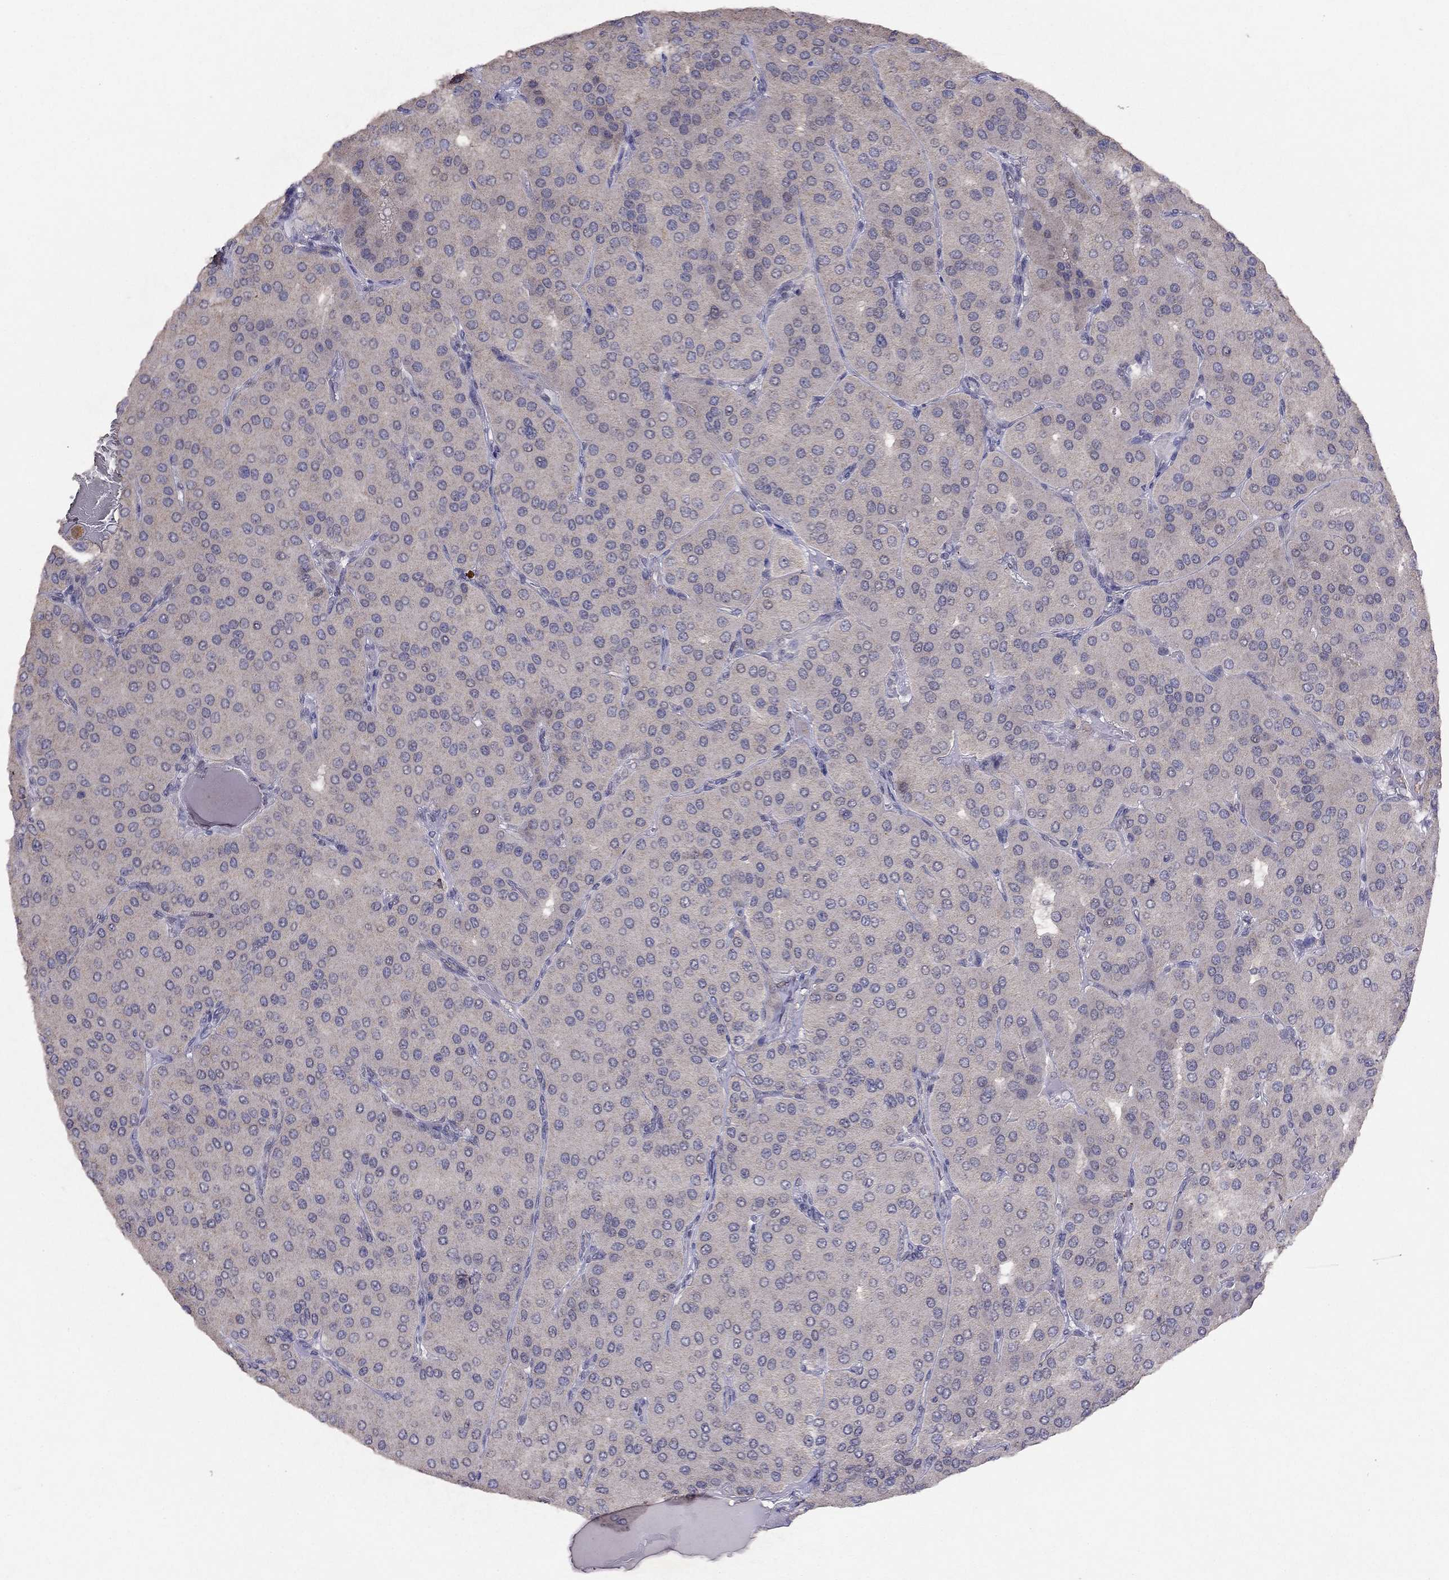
{"staining": {"intensity": "negative", "quantity": "none", "location": "none"}, "tissue": "parathyroid gland", "cell_type": "Glandular cells", "image_type": "normal", "snomed": [{"axis": "morphology", "description": "Normal tissue, NOS"}, {"axis": "morphology", "description": "Adenoma, NOS"}, {"axis": "topography", "description": "Parathyroid gland"}], "caption": "This is a histopathology image of immunohistochemistry (IHC) staining of unremarkable parathyroid gland, which shows no positivity in glandular cells.", "gene": "ESR2", "patient": {"sex": "female", "age": 86}}